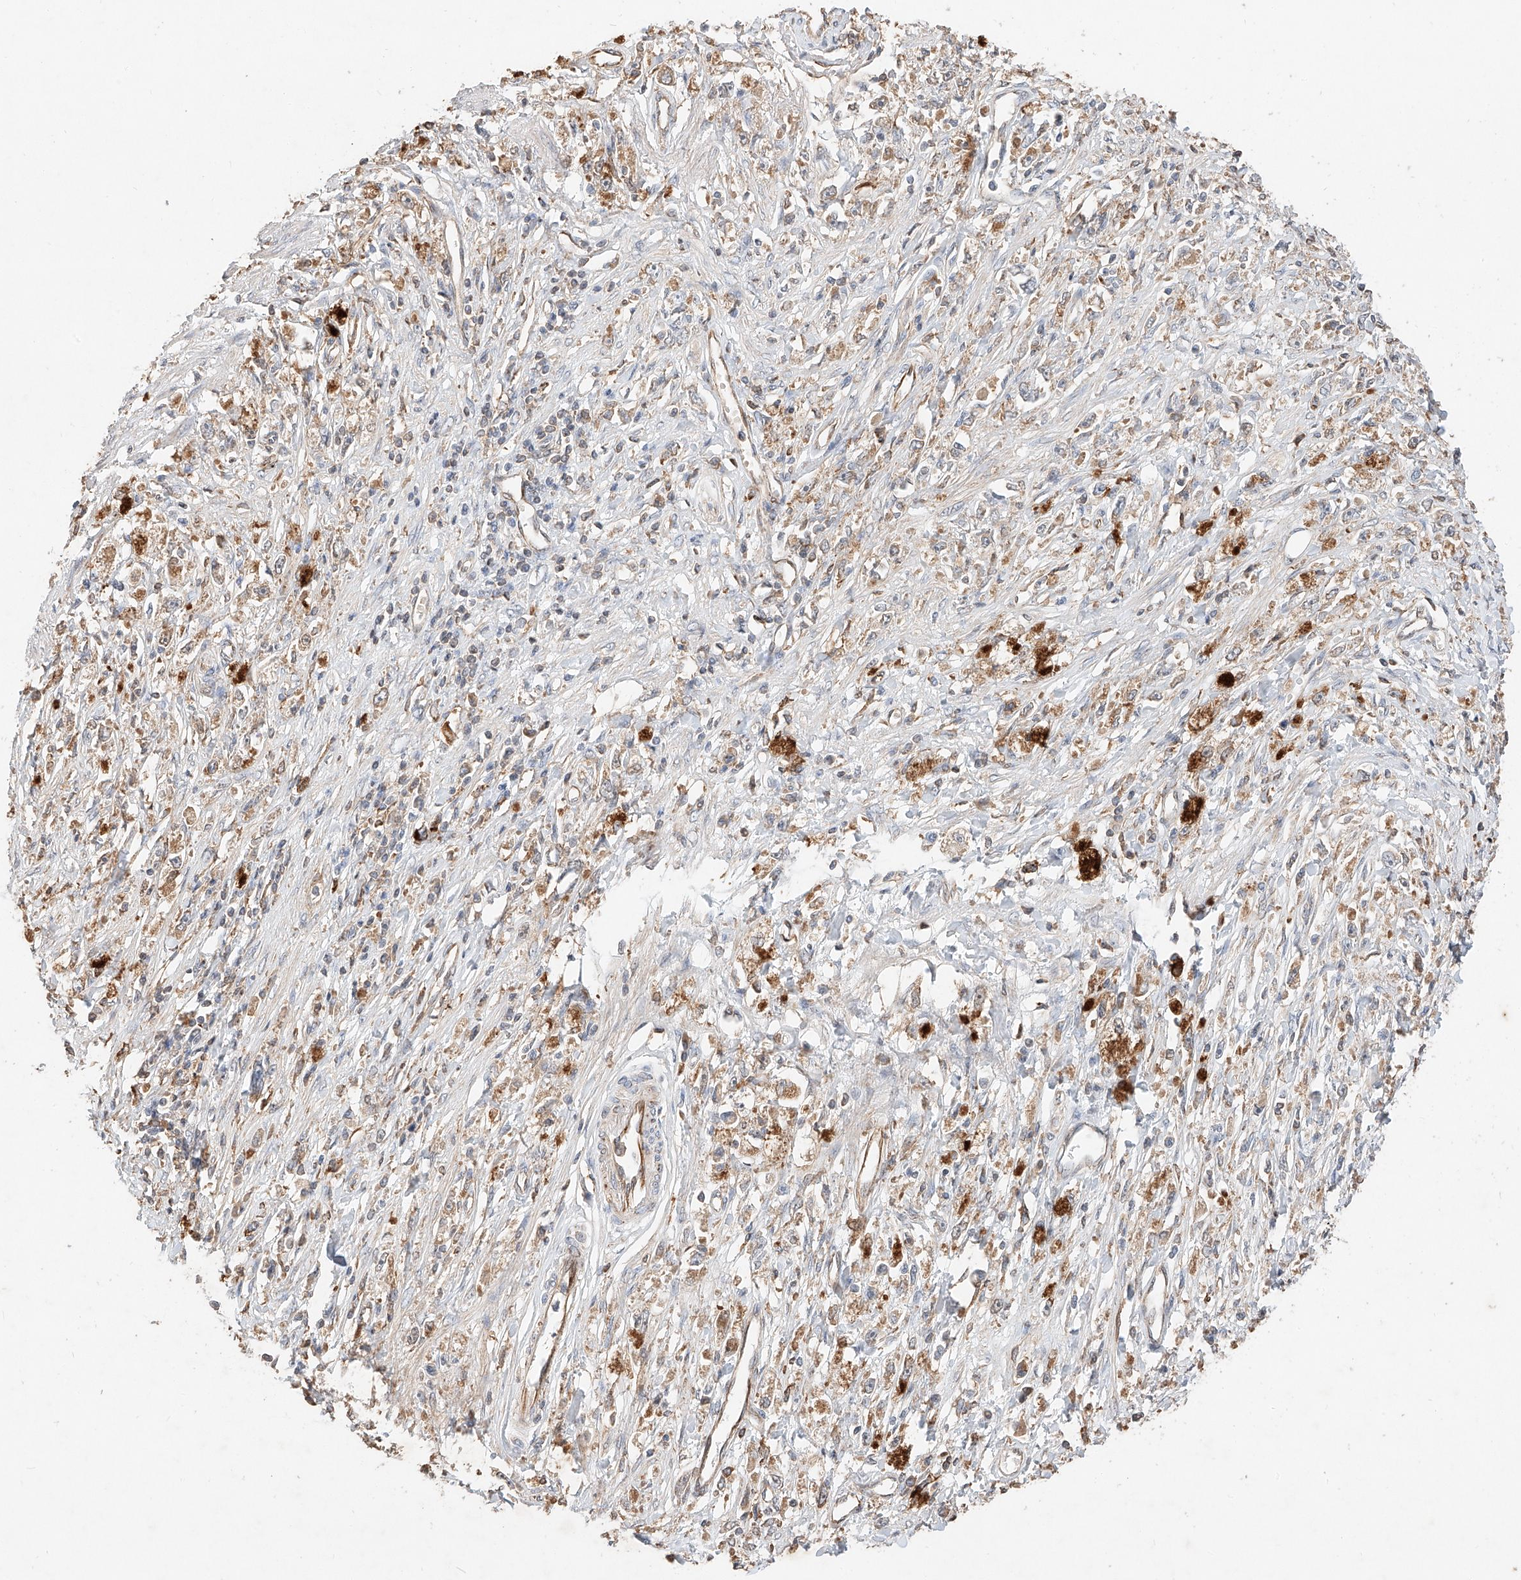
{"staining": {"intensity": "weak", "quantity": "25%-75%", "location": "cytoplasmic/membranous"}, "tissue": "stomach cancer", "cell_type": "Tumor cells", "image_type": "cancer", "snomed": [{"axis": "morphology", "description": "Adenocarcinoma, NOS"}, {"axis": "topography", "description": "Stomach"}], "caption": "Protein expression by IHC displays weak cytoplasmic/membranous staining in approximately 25%-75% of tumor cells in stomach cancer. (DAB (3,3'-diaminobenzidine) IHC, brown staining for protein, blue staining for nuclei).", "gene": "SUSD6", "patient": {"sex": "female", "age": 59}}